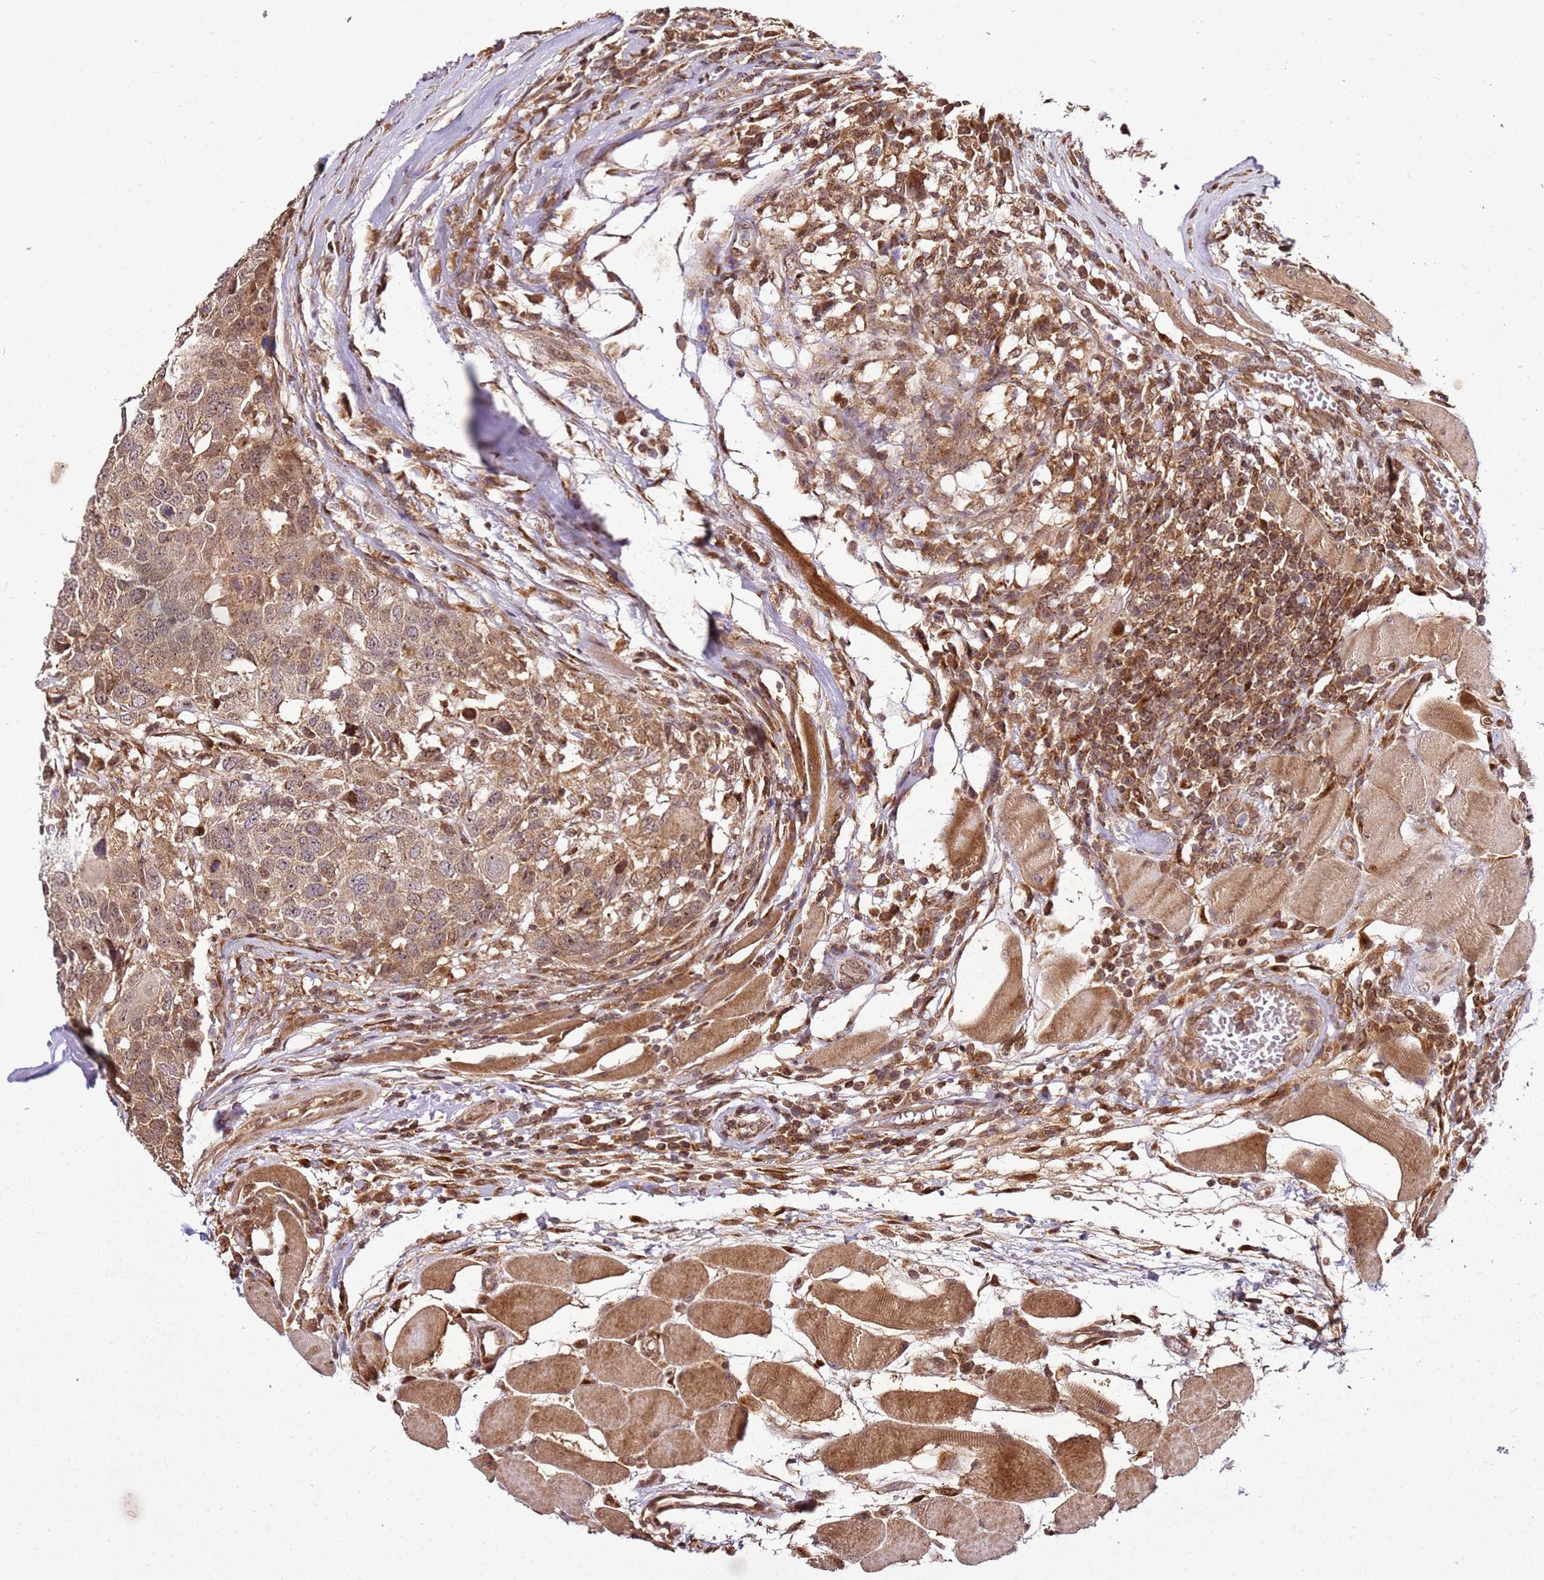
{"staining": {"intensity": "moderate", "quantity": ">75%", "location": "cytoplasmic/membranous"}, "tissue": "head and neck cancer", "cell_type": "Tumor cells", "image_type": "cancer", "snomed": [{"axis": "morphology", "description": "Squamous cell carcinoma, NOS"}, {"axis": "topography", "description": "Head-Neck"}], "caption": "Protein analysis of squamous cell carcinoma (head and neck) tissue reveals moderate cytoplasmic/membranous expression in approximately >75% of tumor cells.", "gene": "RASA3", "patient": {"sex": "male", "age": 66}}